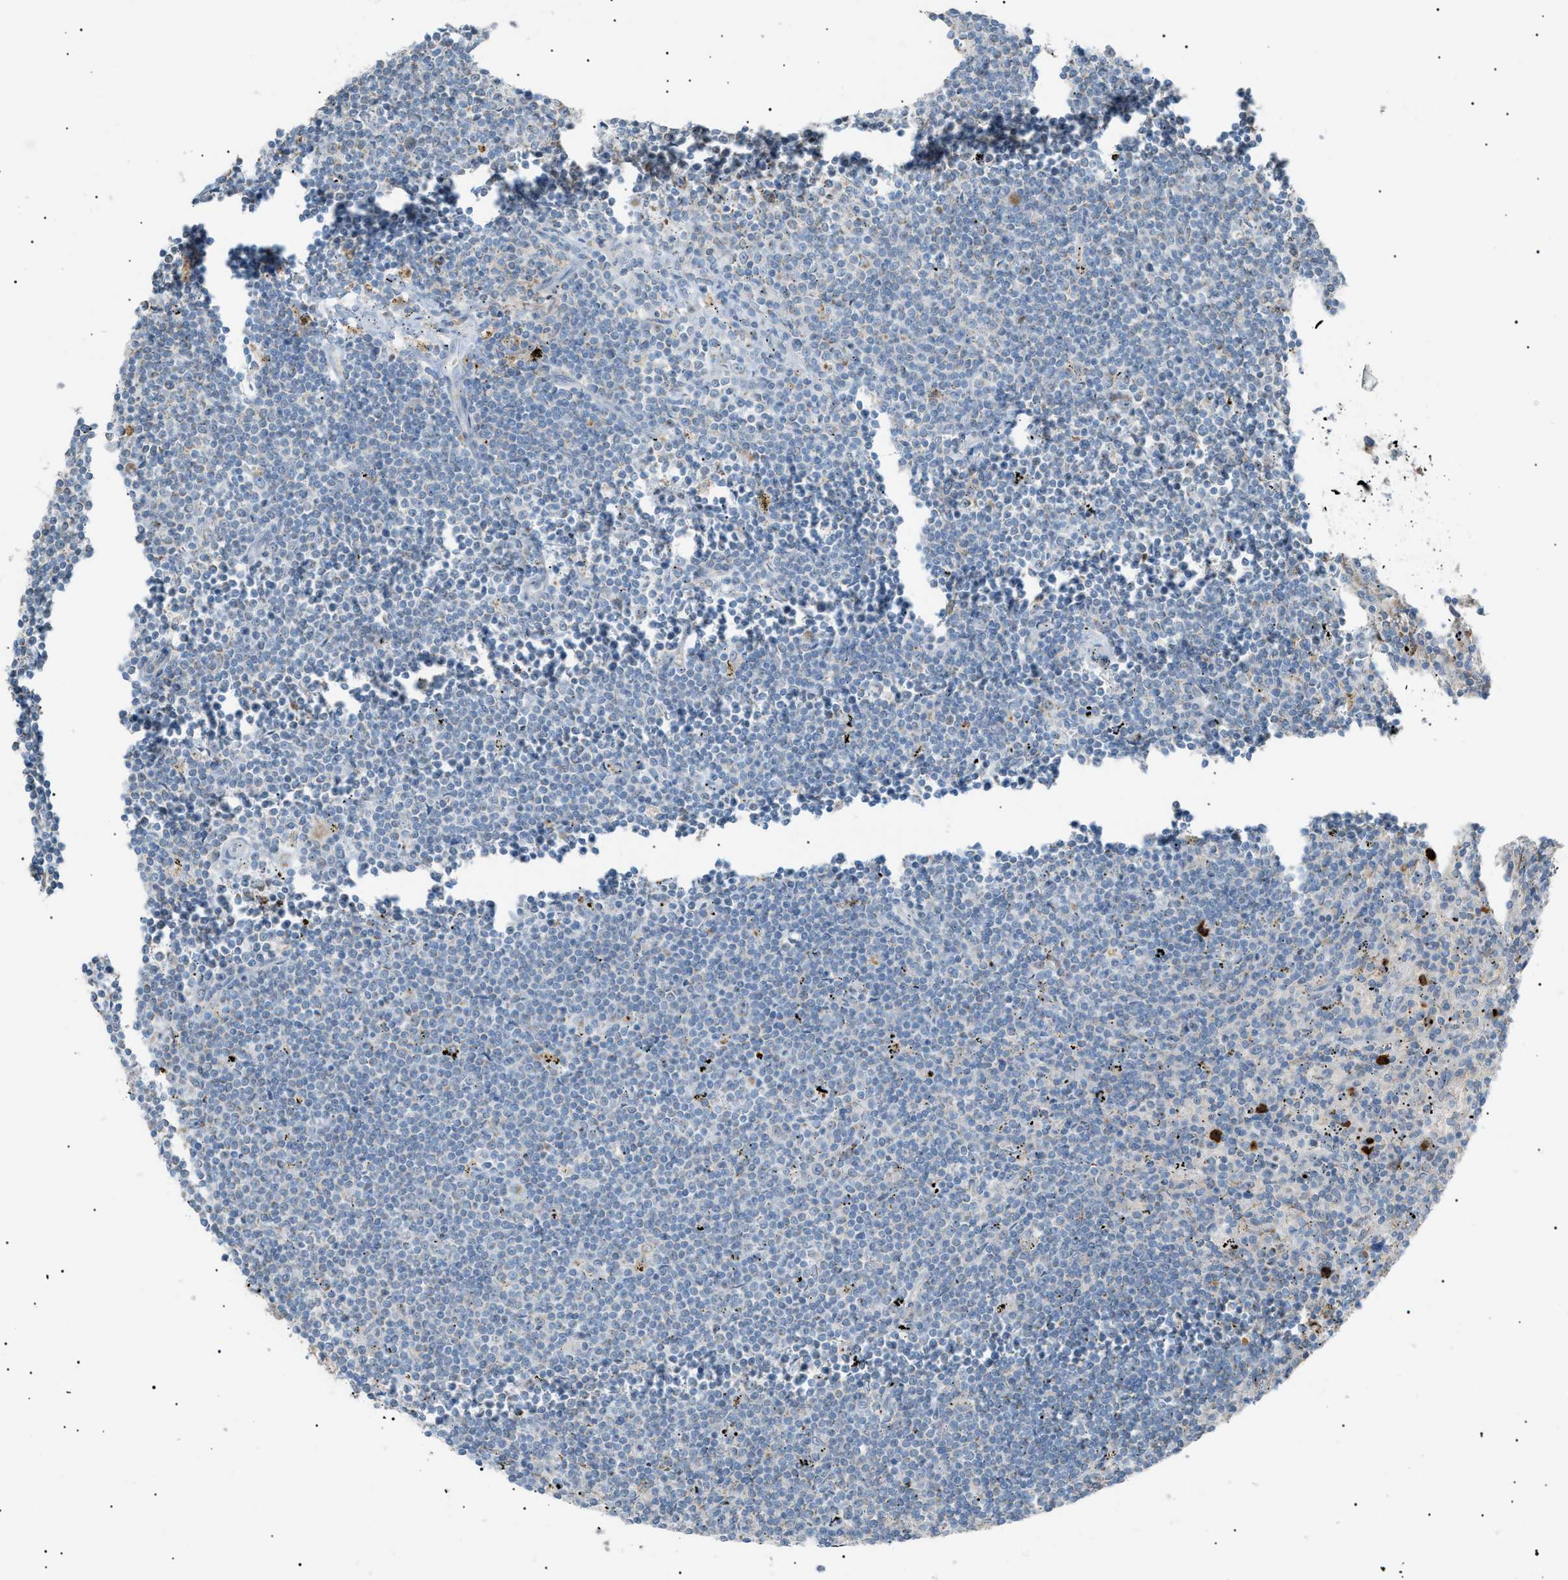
{"staining": {"intensity": "negative", "quantity": "none", "location": "none"}, "tissue": "lymphoma", "cell_type": "Tumor cells", "image_type": "cancer", "snomed": [{"axis": "morphology", "description": "Malignant lymphoma, non-Hodgkin's type, Low grade"}, {"axis": "topography", "description": "Spleen"}], "caption": "A high-resolution micrograph shows immunohistochemistry staining of malignant lymphoma, non-Hodgkin's type (low-grade), which shows no significant expression in tumor cells.", "gene": "ZNF516", "patient": {"sex": "male", "age": 76}}